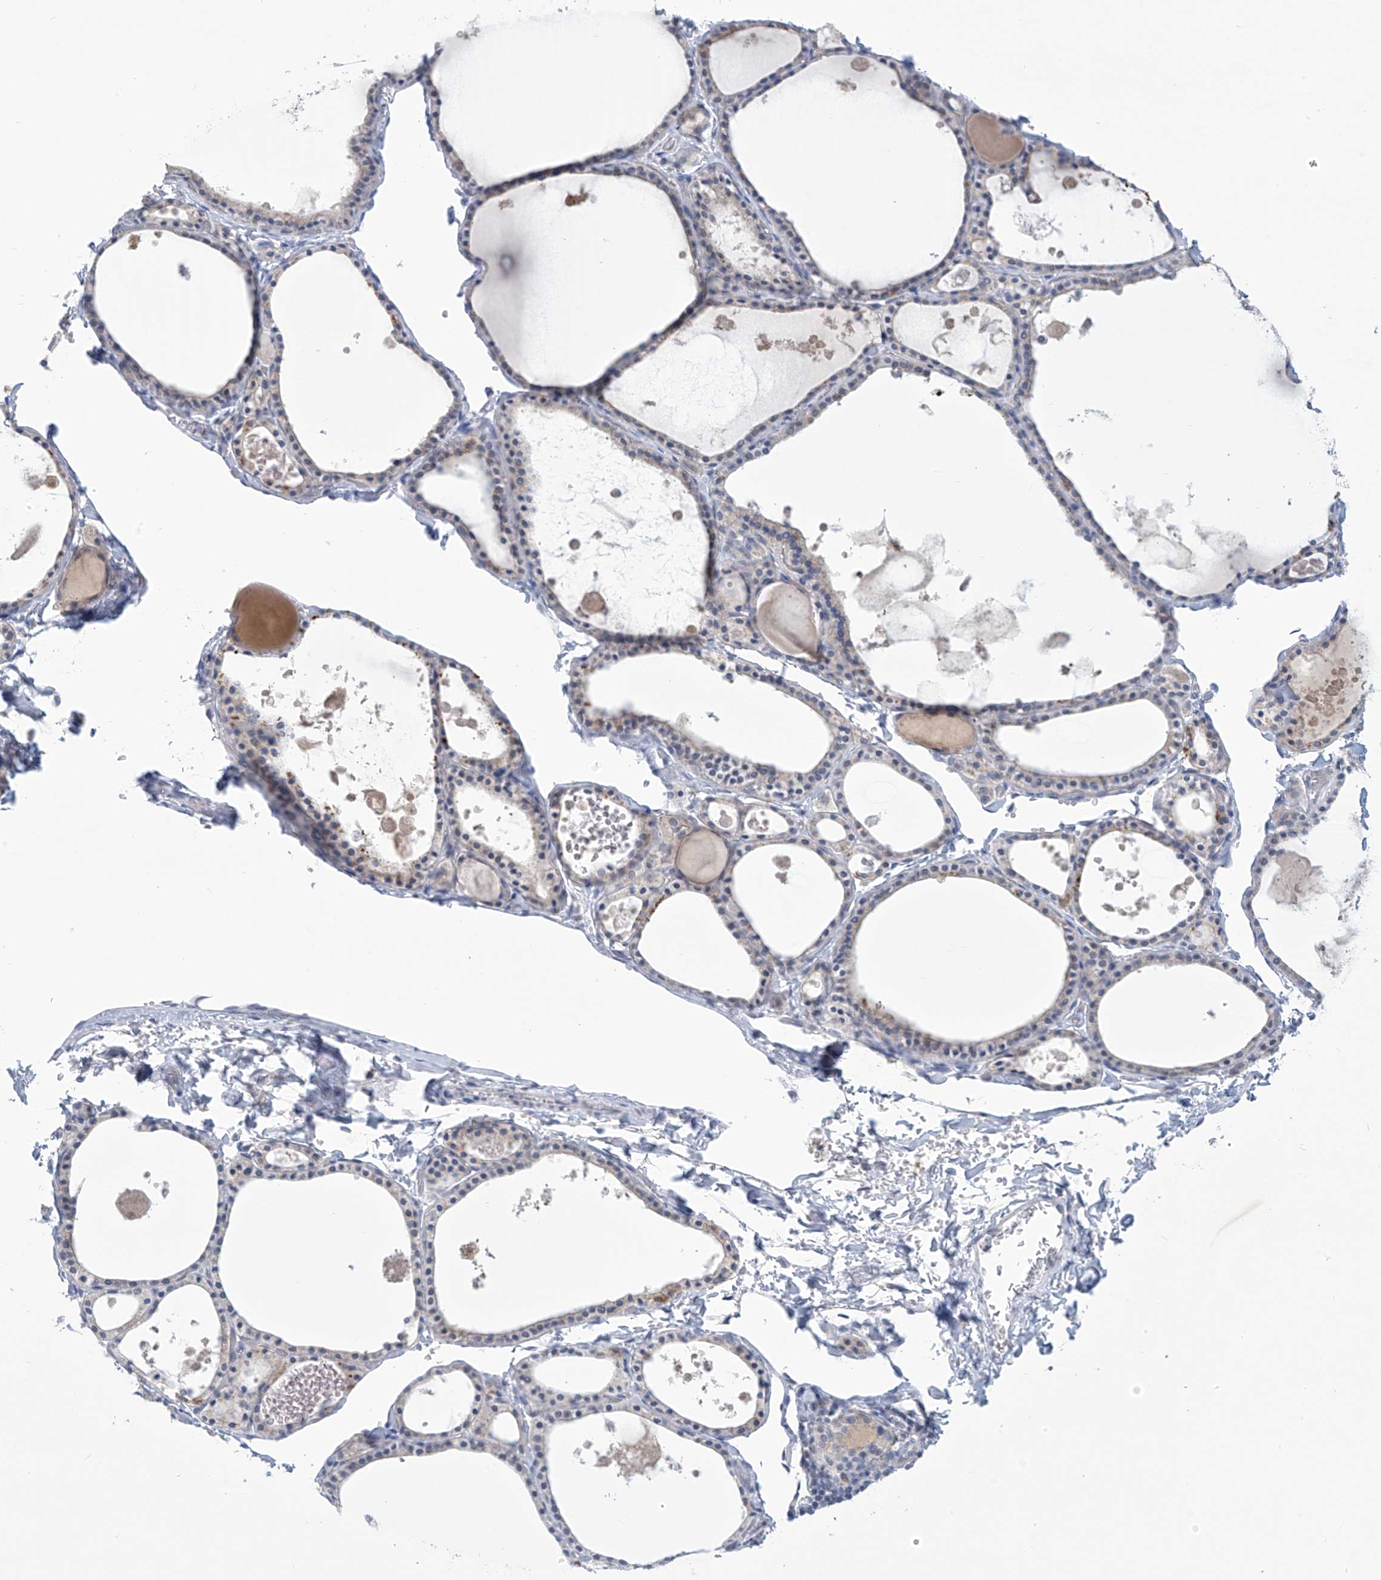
{"staining": {"intensity": "negative", "quantity": "none", "location": "none"}, "tissue": "thyroid gland", "cell_type": "Glandular cells", "image_type": "normal", "snomed": [{"axis": "morphology", "description": "Normal tissue, NOS"}, {"axis": "topography", "description": "Thyroid gland"}], "caption": "The histopathology image shows no staining of glandular cells in normal thyroid gland. The staining was performed using DAB (3,3'-diaminobenzidine) to visualize the protein expression in brown, while the nuclei were stained in blue with hematoxylin (Magnification: 20x).", "gene": "IBA57", "patient": {"sex": "male", "age": 56}}